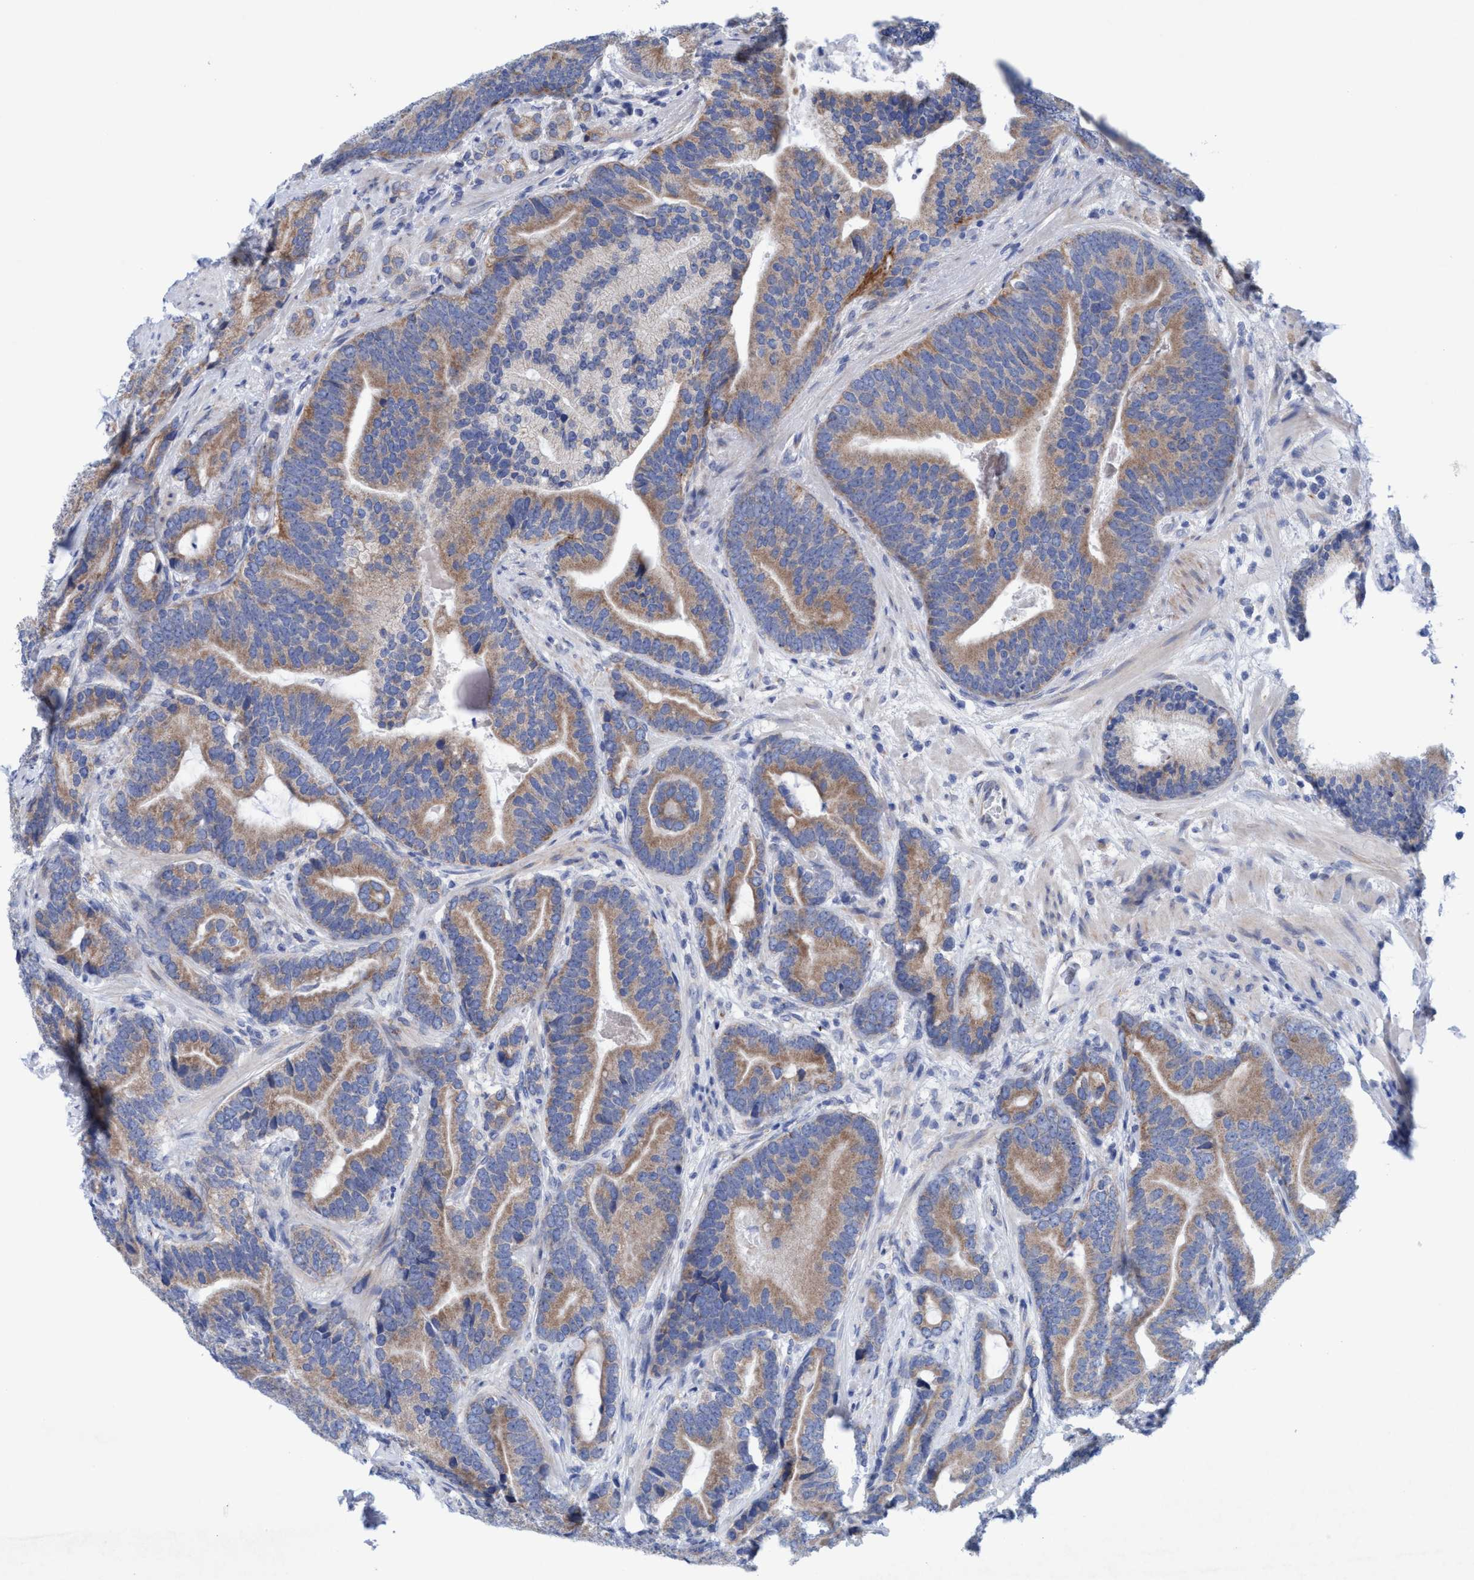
{"staining": {"intensity": "moderate", "quantity": ">75%", "location": "cytoplasmic/membranous"}, "tissue": "prostate cancer", "cell_type": "Tumor cells", "image_type": "cancer", "snomed": [{"axis": "morphology", "description": "Adenocarcinoma, High grade"}, {"axis": "topography", "description": "Prostate"}], "caption": "High-magnification brightfield microscopy of prostate cancer stained with DAB (3,3'-diaminobenzidine) (brown) and counterstained with hematoxylin (blue). tumor cells exhibit moderate cytoplasmic/membranous expression is present in approximately>75% of cells.", "gene": "RSAD1", "patient": {"sex": "male", "age": 55}}